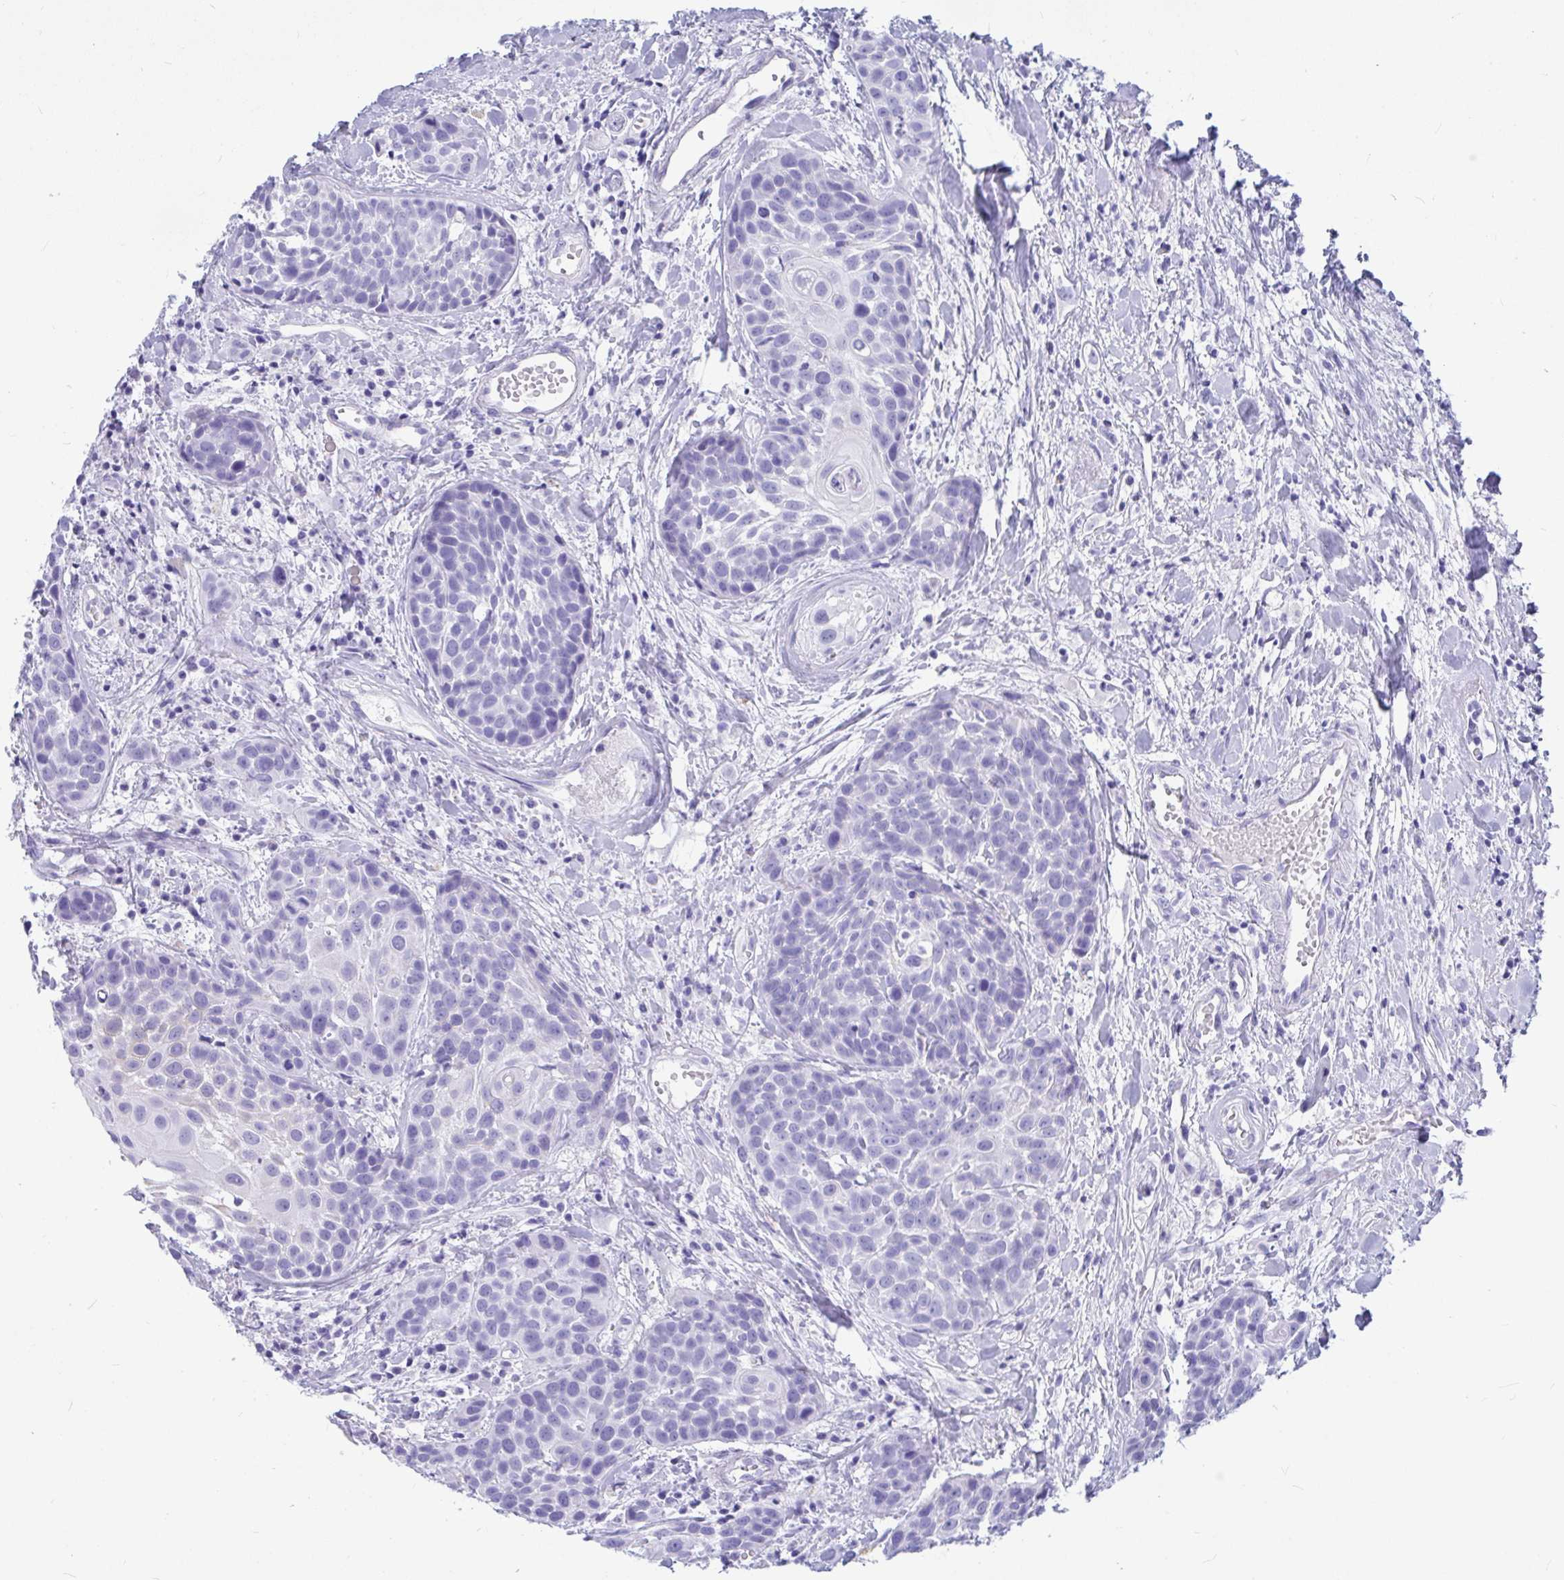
{"staining": {"intensity": "negative", "quantity": "none", "location": "none"}, "tissue": "head and neck cancer", "cell_type": "Tumor cells", "image_type": "cancer", "snomed": [{"axis": "morphology", "description": "Squamous cell carcinoma, NOS"}, {"axis": "topography", "description": "Head-Neck"}], "caption": "DAB immunohistochemical staining of human head and neck squamous cell carcinoma shows no significant staining in tumor cells.", "gene": "OR5J2", "patient": {"sex": "female", "age": 50}}